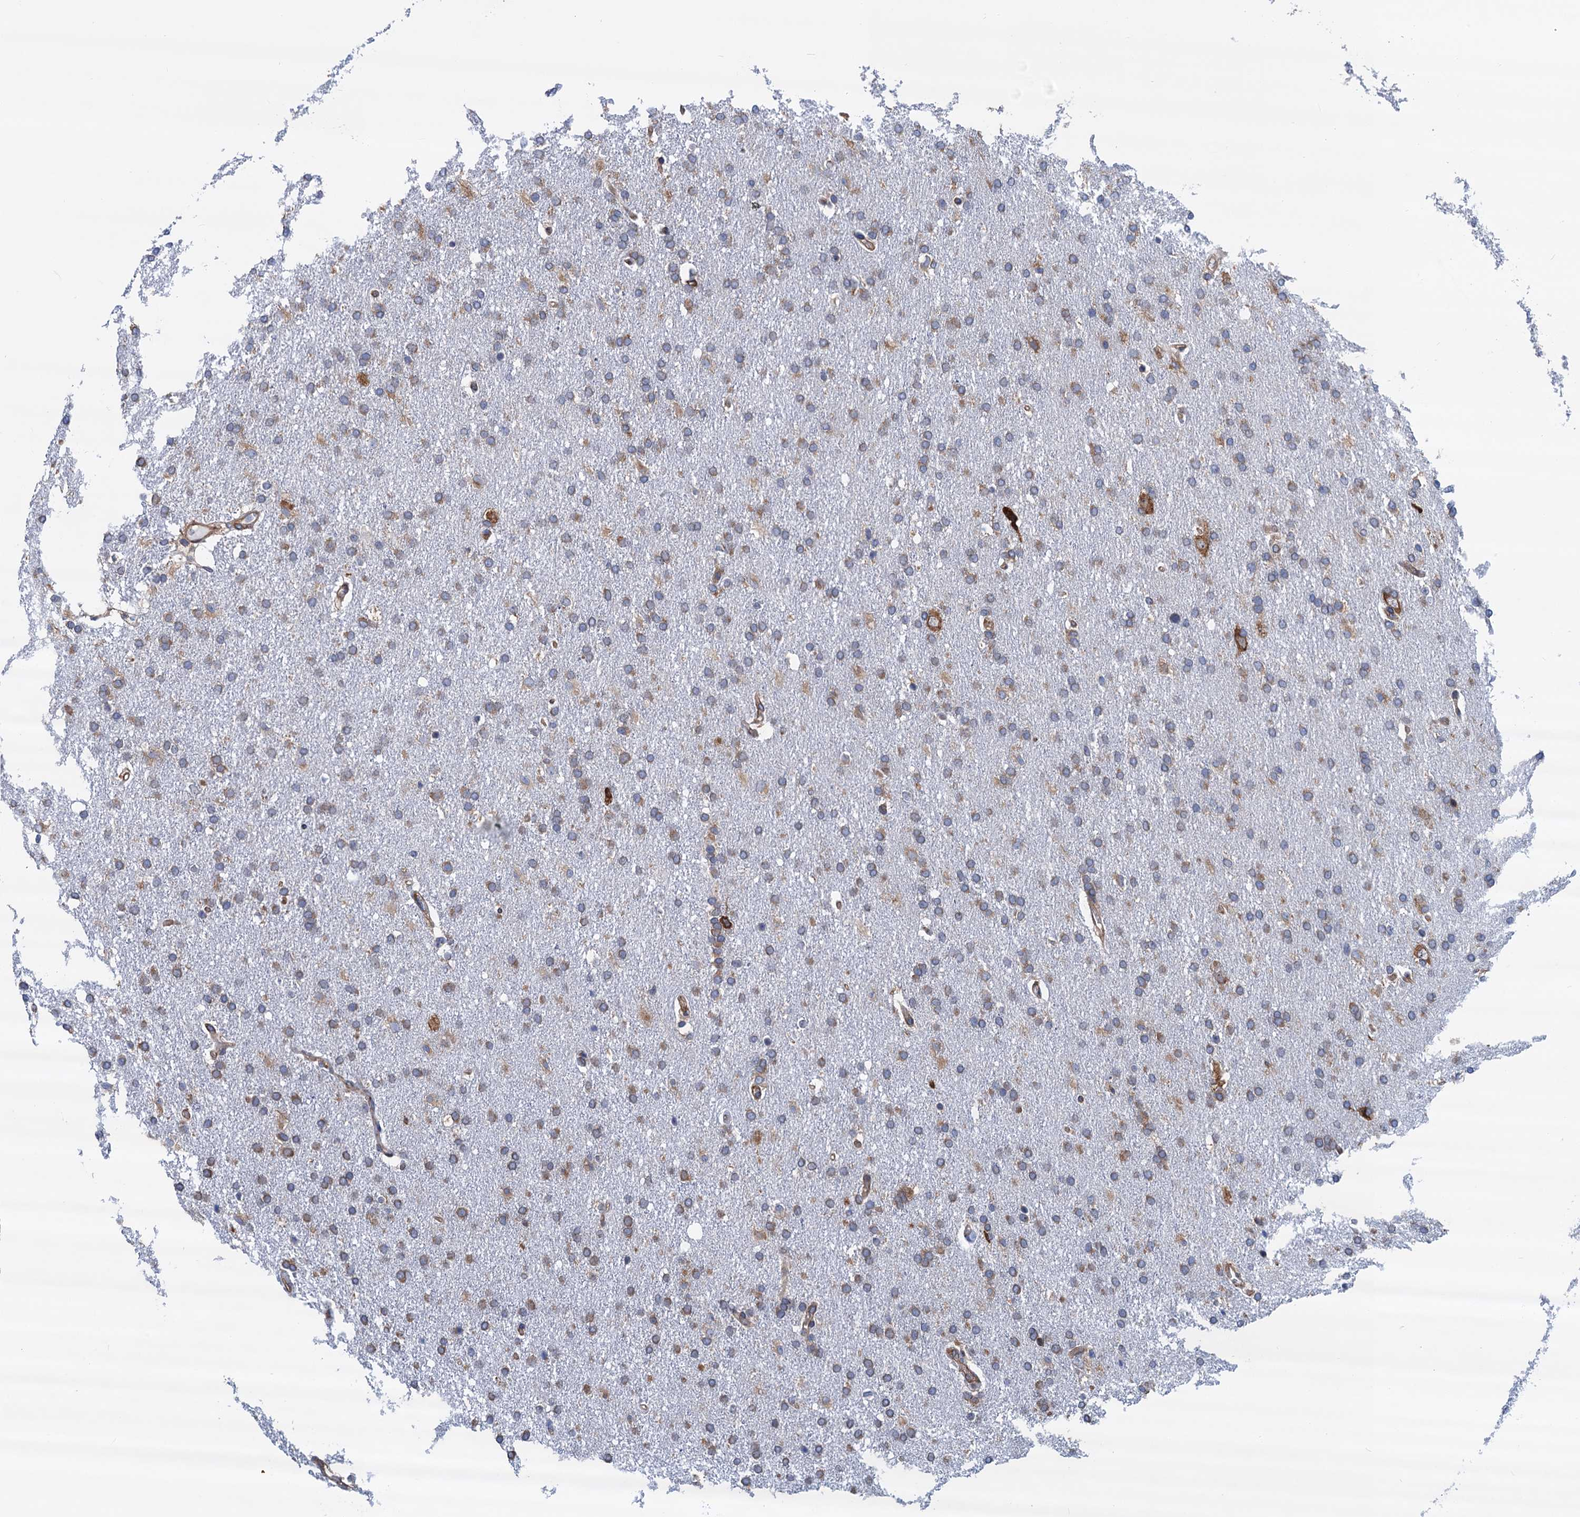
{"staining": {"intensity": "weak", "quantity": "25%-75%", "location": "cytoplasmic/membranous"}, "tissue": "glioma", "cell_type": "Tumor cells", "image_type": "cancer", "snomed": [{"axis": "morphology", "description": "Glioma, malignant, High grade"}, {"axis": "topography", "description": "Brain"}], "caption": "Immunohistochemistry (IHC) image of neoplastic tissue: glioma stained using immunohistochemistry (IHC) shows low levels of weak protein expression localized specifically in the cytoplasmic/membranous of tumor cells, appearing as a cytoplasmic/membranous brown color.", "gene": "SLC12A7", "patient": {"sex": "male", "age": 72}}